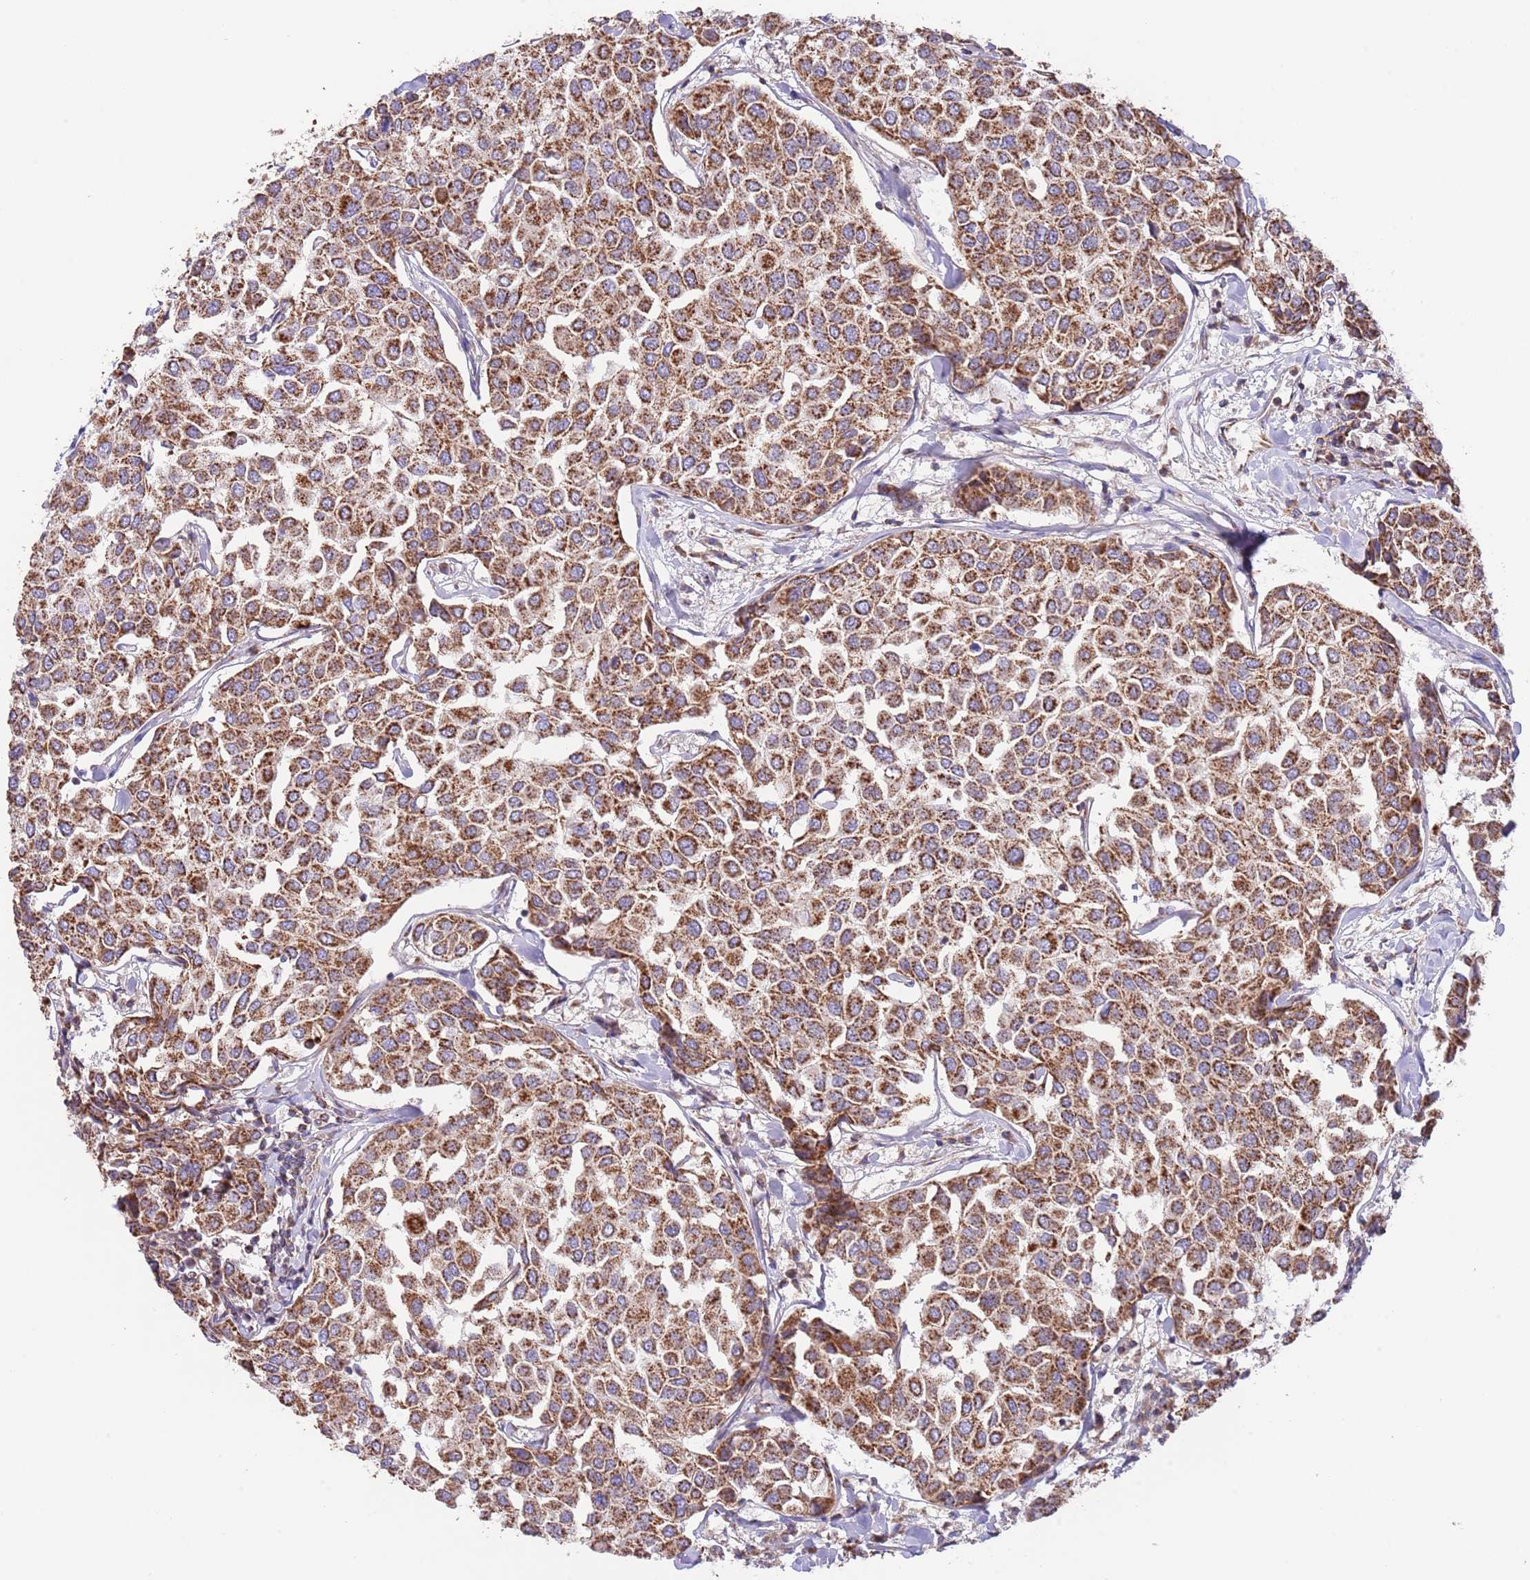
{"staining": {"intensity": "strong", "quantity": ">75%", "location": "cytoplasmic/membranous"}, "tissue": "breast cancer", "cell_type": "Tumor cells", "image_type": "cancer", "snomed": [{"axis": "morphology", "description": "Duct carcinoma"}, {"axis": "topography", "description": "Breast"}], "caption": "The histopathology image demonstrates a brown stain indicating the presence of a protein in the cytoplasmic/membranous of tumor cells in breast cancer.", "gene": "DNAJA3", "patient": {"sex": "female", "age": 55}}